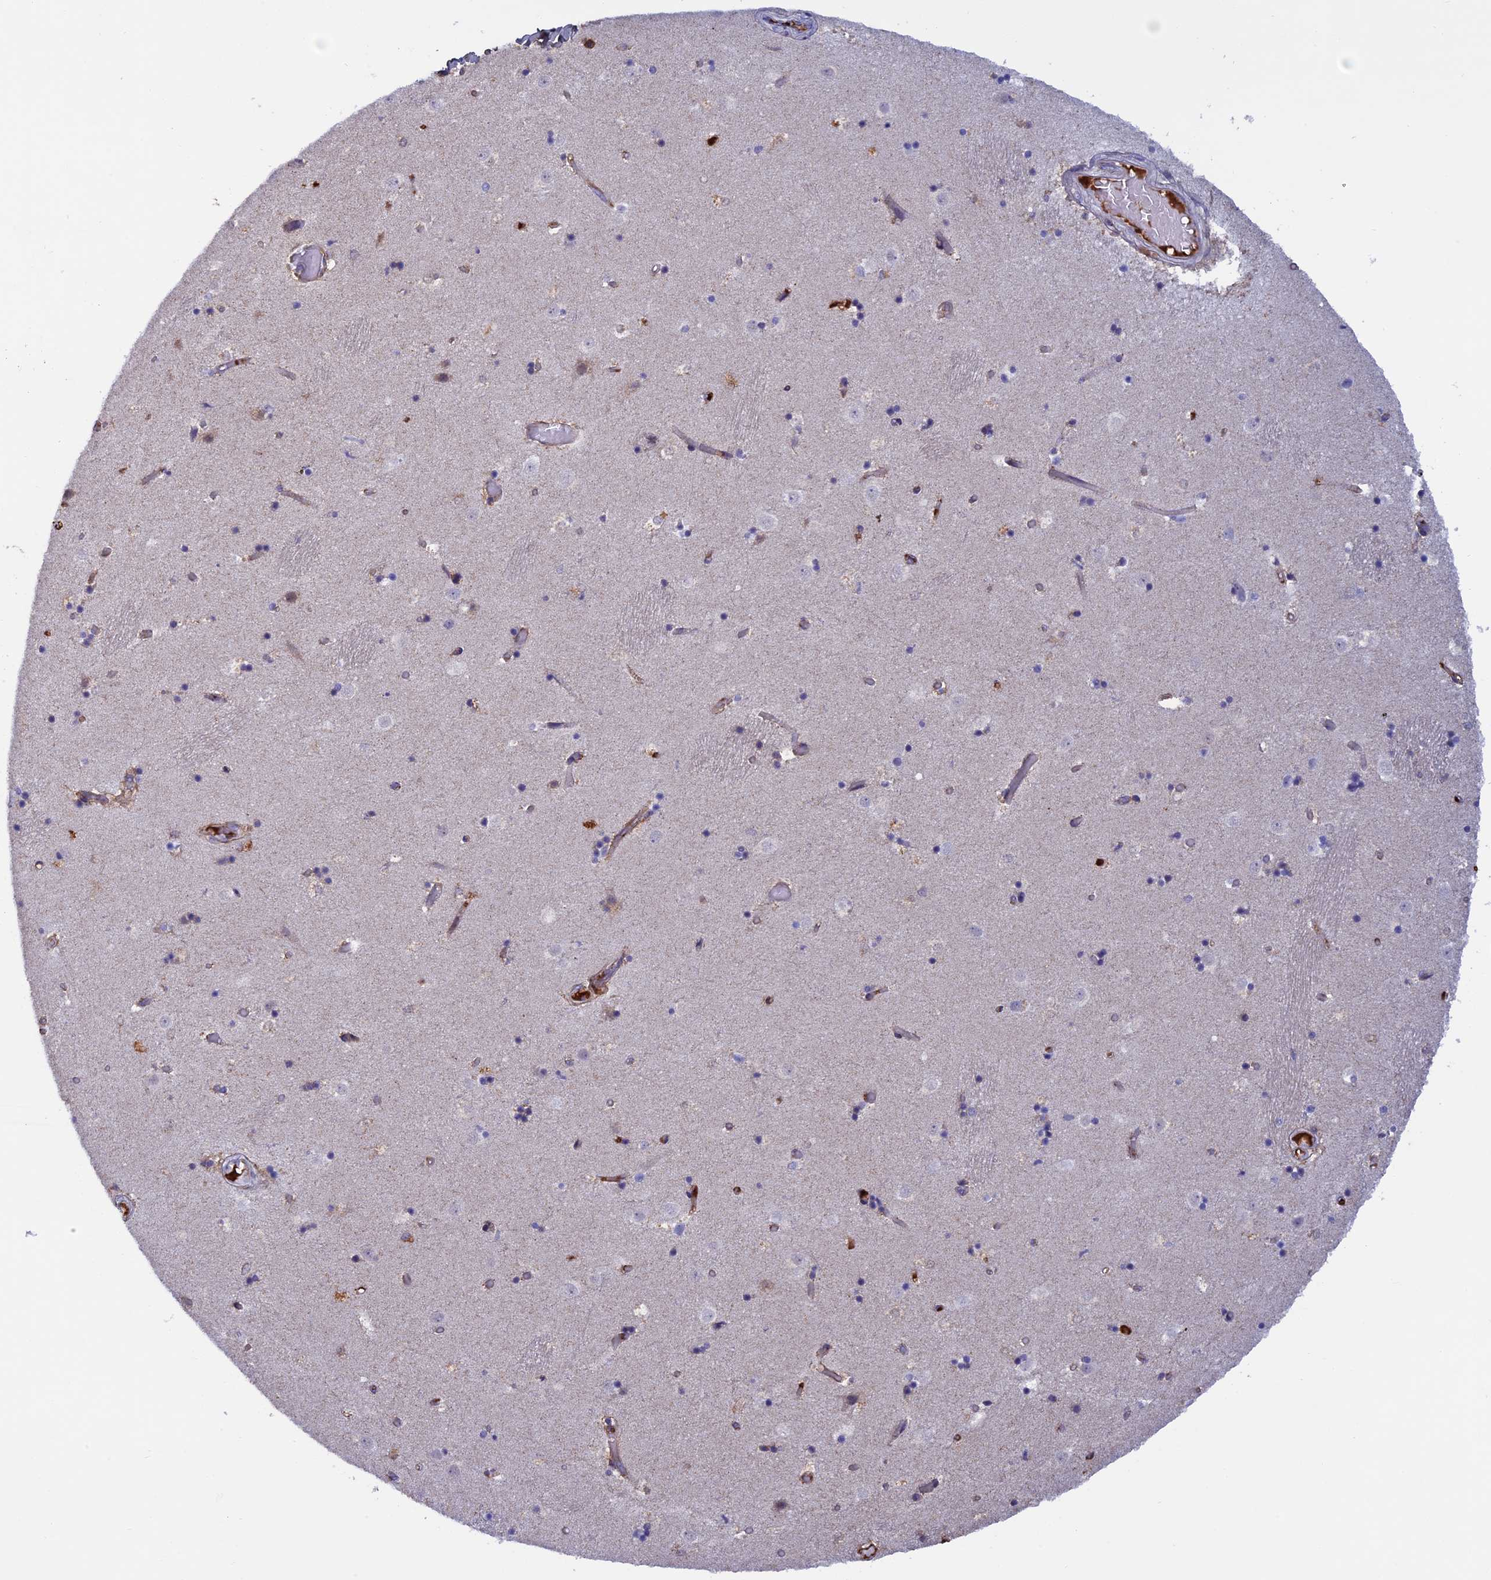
{"staining": {"intensity": "negative", "quantity": "none", "location": "none"}, "tissue": "caudate", "cell_type": "Glial cells", "image_type": "normal", "snomed": [{"axis": "morphology", "description": "Normal tissue, NOS"}, {"axis": "topography", "description": "Lateral ventricle wall"}], "caption": "This micrograph is of benign caudate stained with IHC to label a protein in brown with the nuclei are counter-stained blue. There is no positivity in glial cells.", "gene": "COL4A3", "patient": {"sex": "female", "age": 52}}